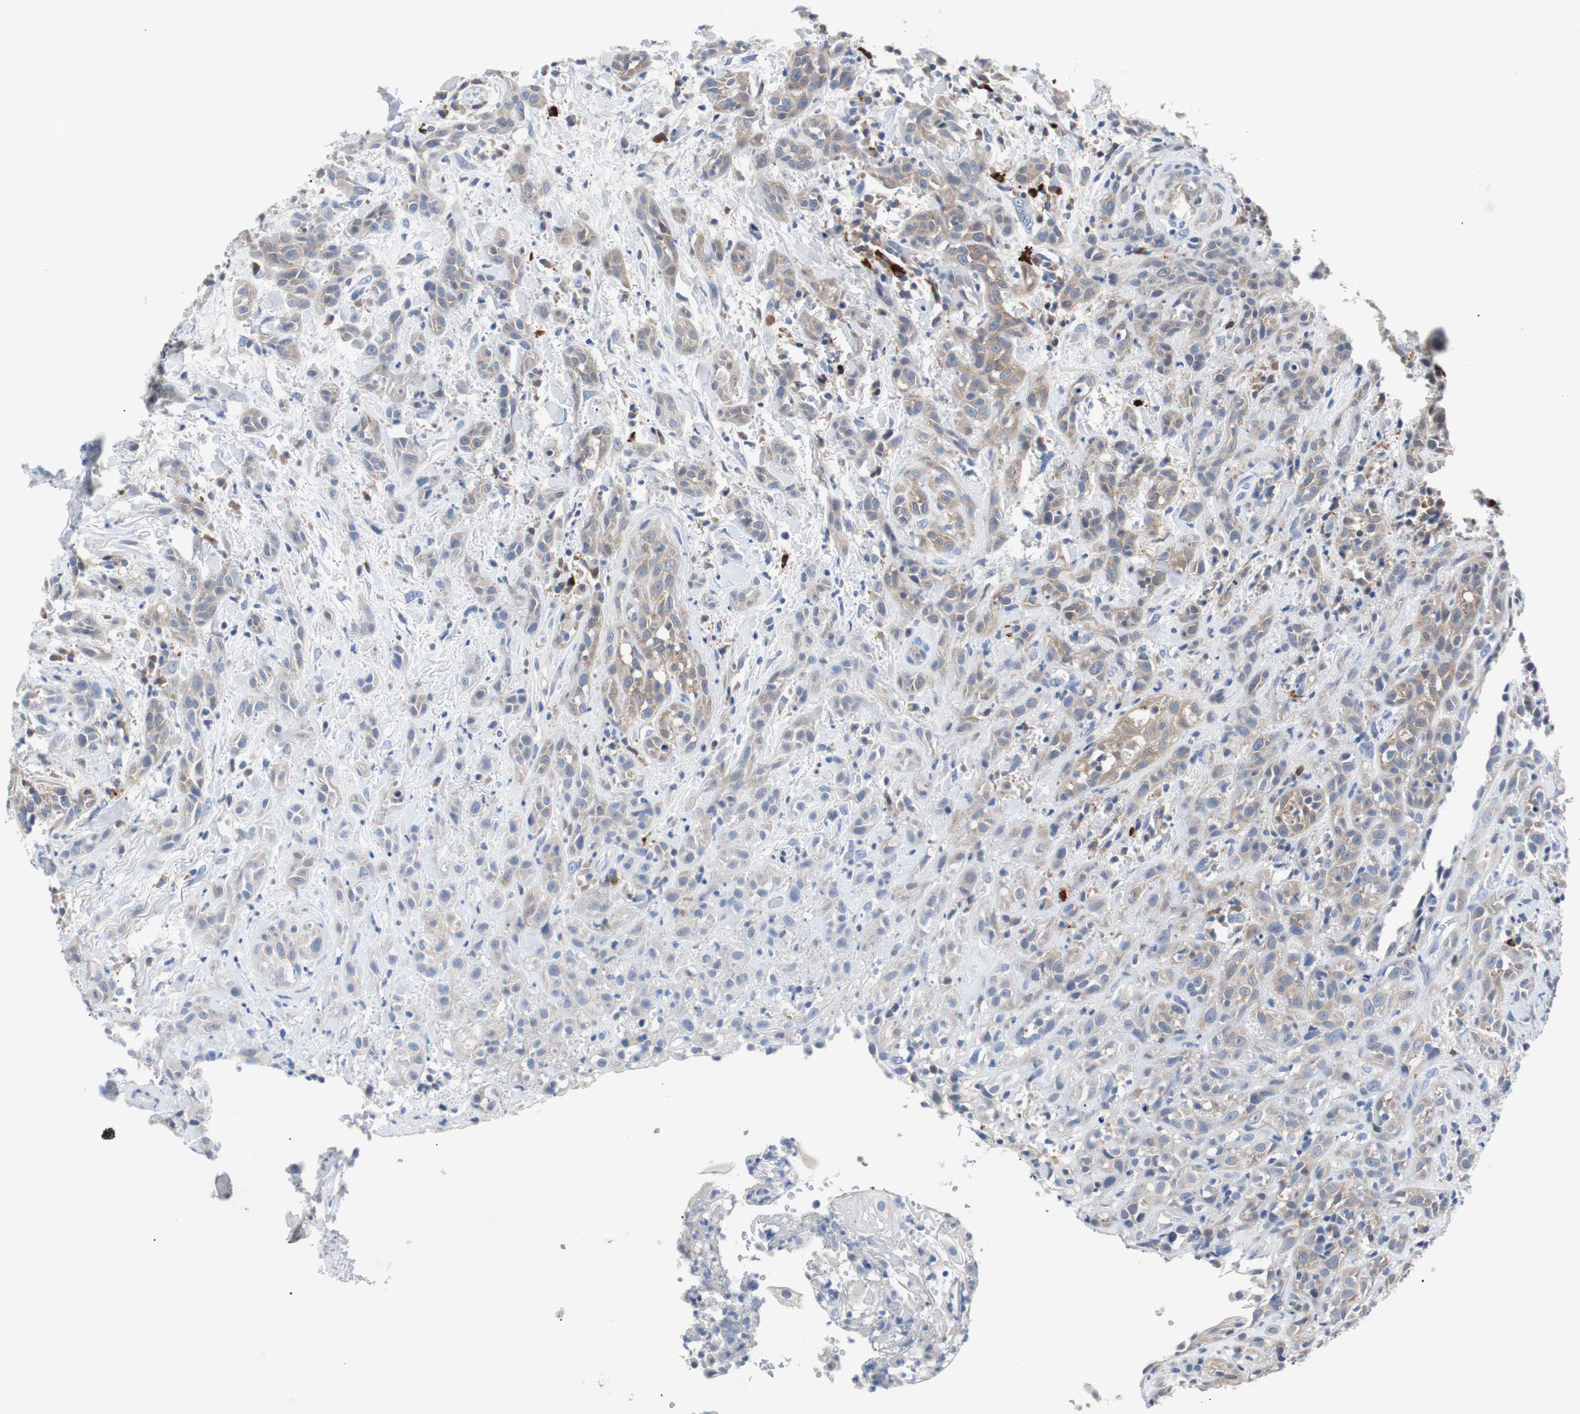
{"staining": {"intensity": "weak", "quantity": ">75%", "location": "cytoplasmic/membranous"}, "tissue": "head and neck cancer", "cell_type": "Tumor cells", "image_type": "cancer", "snomed": [{"axis": "morphology", "description": "Squamous cell carcinoma, NOS"}, {"axis": "topography", "description": "Head-Neck"}], "caption": "Immunohistochemistry micrograph of neoplastic tissue: human head and neck squamous cell carcinoma stained using immunohistochemistry displays low levels of weak protein expression localized specifically in the cytoplasmic/membranous of tumor cells, appearing as a cytoplasmic/membranous brown color.", "gene": "EEF2K", "patient": {"sex": "male", "age": 62}}